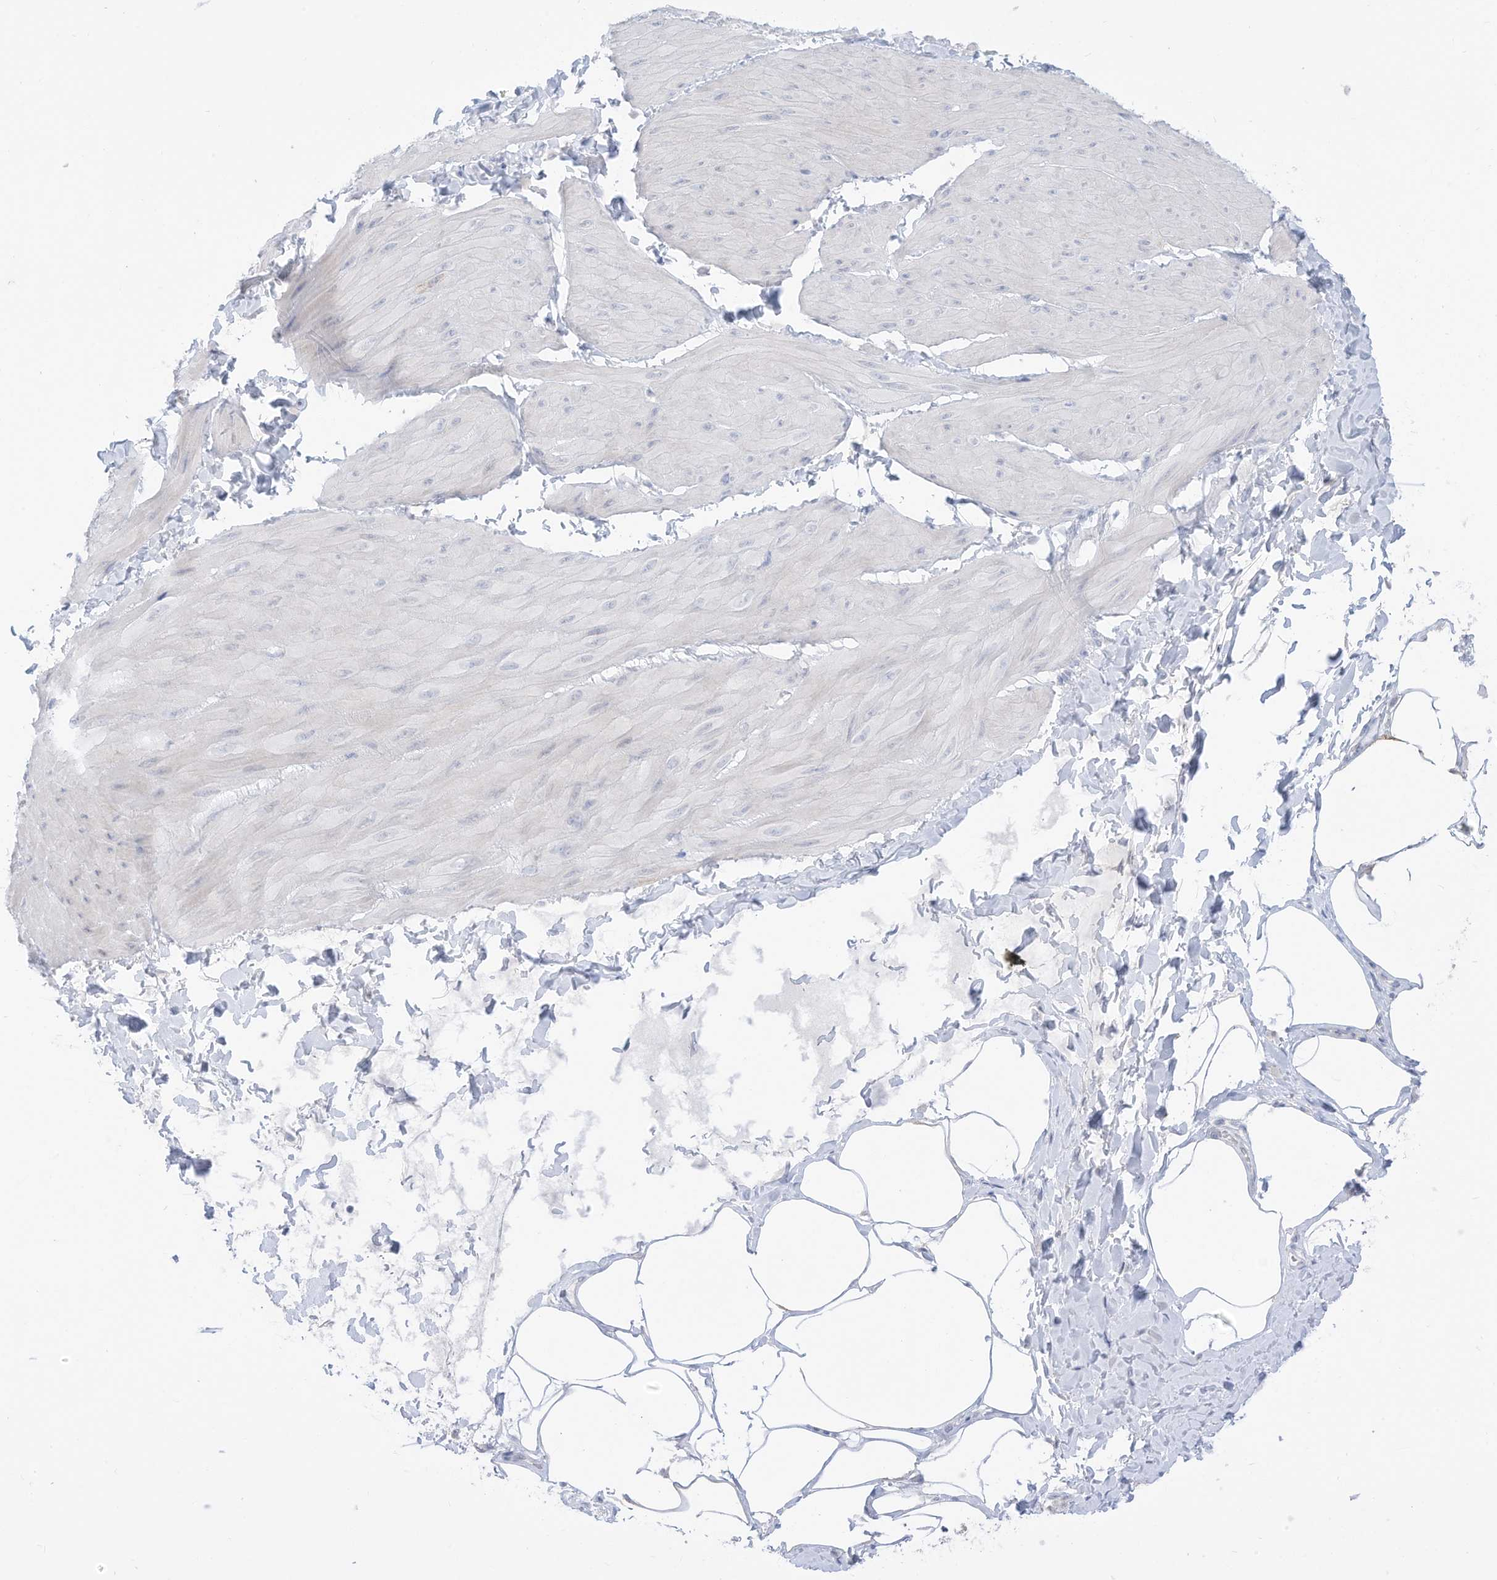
{"staining": {"intensity": "negative", "quantity": "none", "location": "none"}, "tissue": "smooth muscle", "cell_type": "Smooth muscle cells", "image_type": "normal", "snomed": [{"axis": "morphology", "description": "Urothelial carcinoma, High grade"}, {"axis": "topography", "description": "Urinary bladder"}], "caption": "IHC histopathology image of benign smooth muscle: smooth muscle stained with DAB (3,3'-diaminobenzidine) demonstrates no significant protein positivity in smooth muscle cells.", "gene": "OGT", "patient": {"sex": "male", "age": 46}}